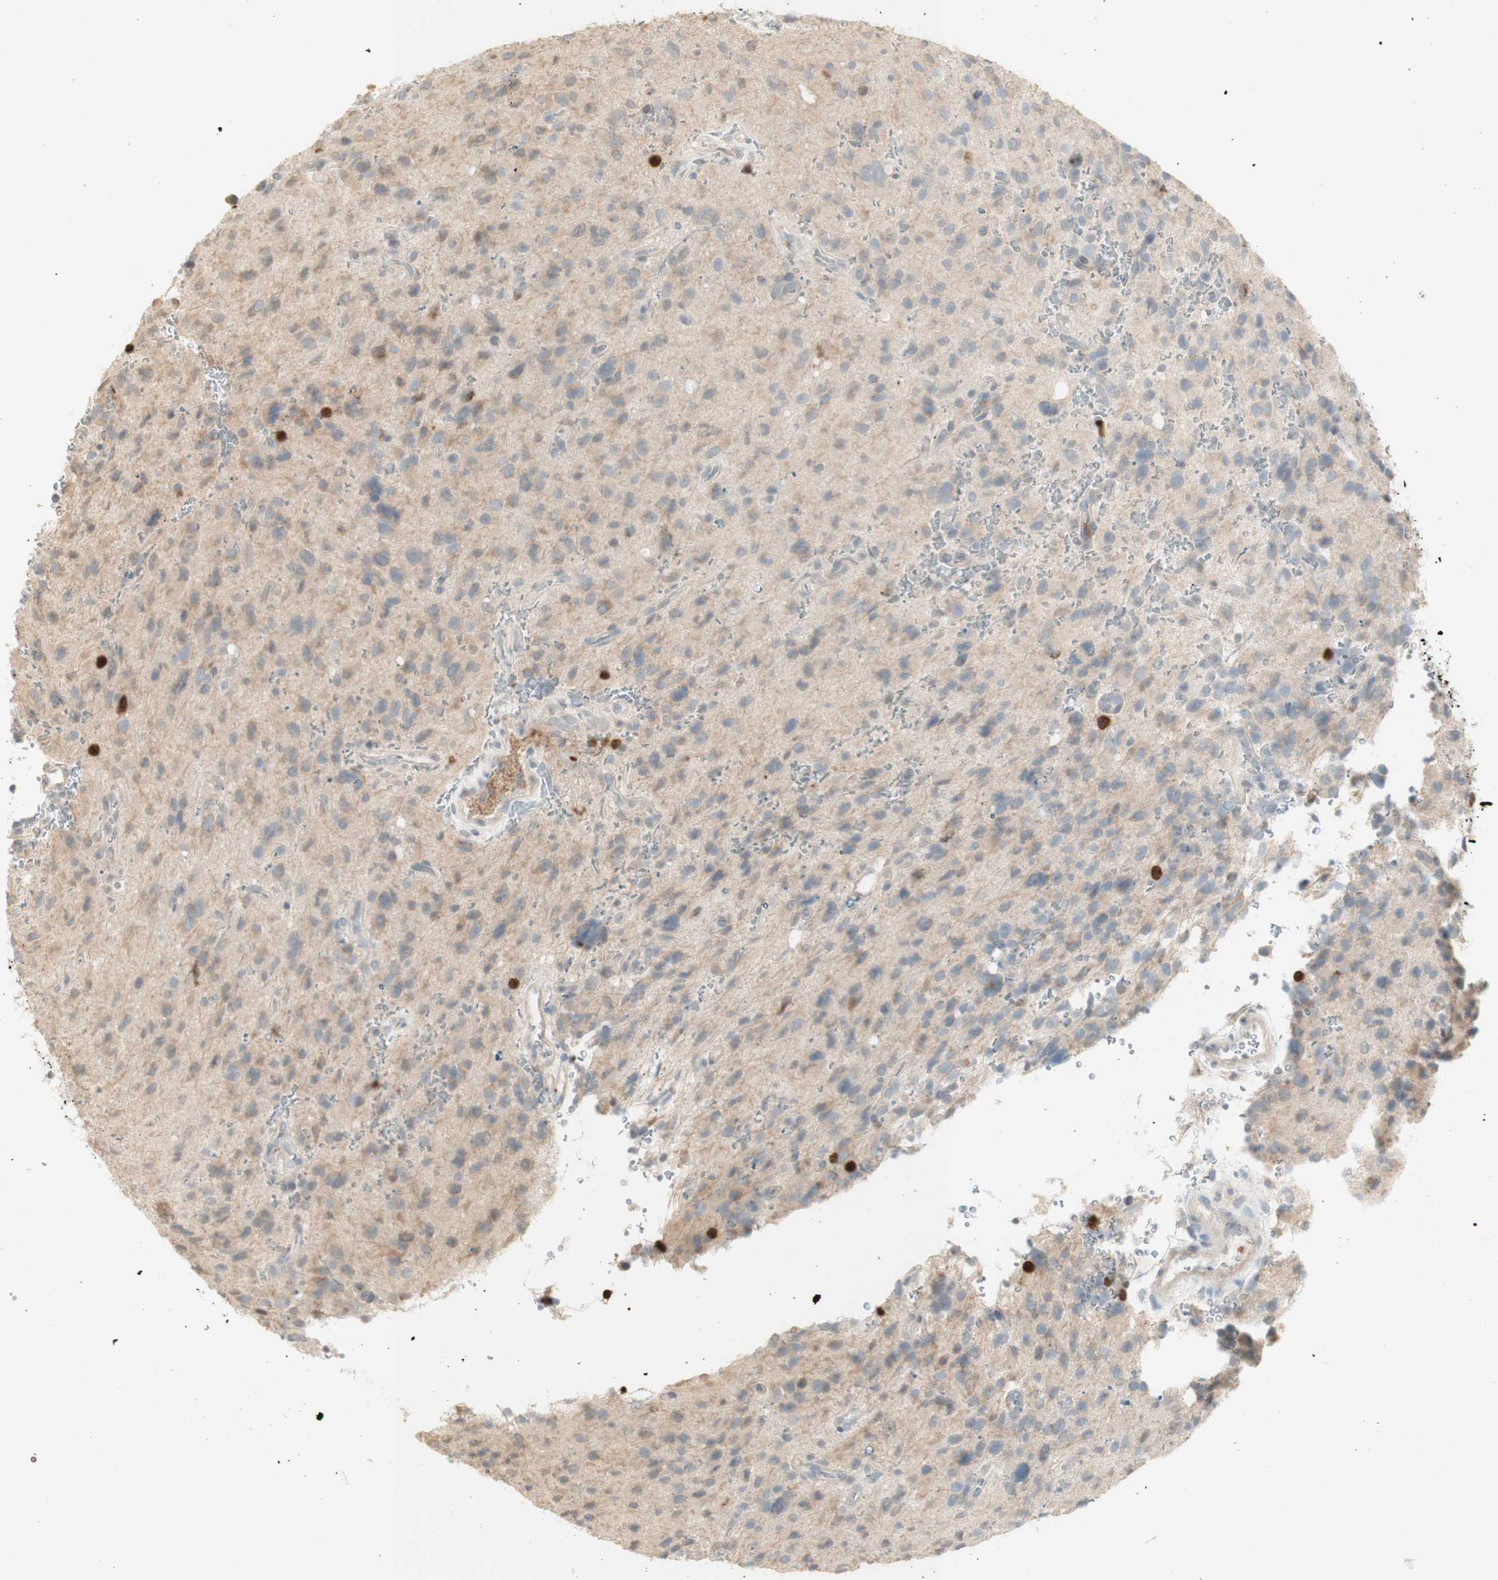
{"staining": {"intensity": "weak", "quantity": "25%-75%", "location": "cytoplasmic/membranous"}, "tissue": "glioma", "cell_type": "Tumor cells", "image_type": "cancer", "snomed": [{"axis": "morphology", "description": "Glioma, malignant, High grade"}, {"axis": "topography", "description": "Brain"}], "caption": "A micrograph of human glioma stained for a protein demonstrates weak cytoplasmic/membranous brown staining in tumor cells. (DAB (3,3'-diaminobenzidine) = brown stain, brightfield microscopy at high magnification).", "gene": "NID1", "patient": {"sex": "male", "age": 48}}